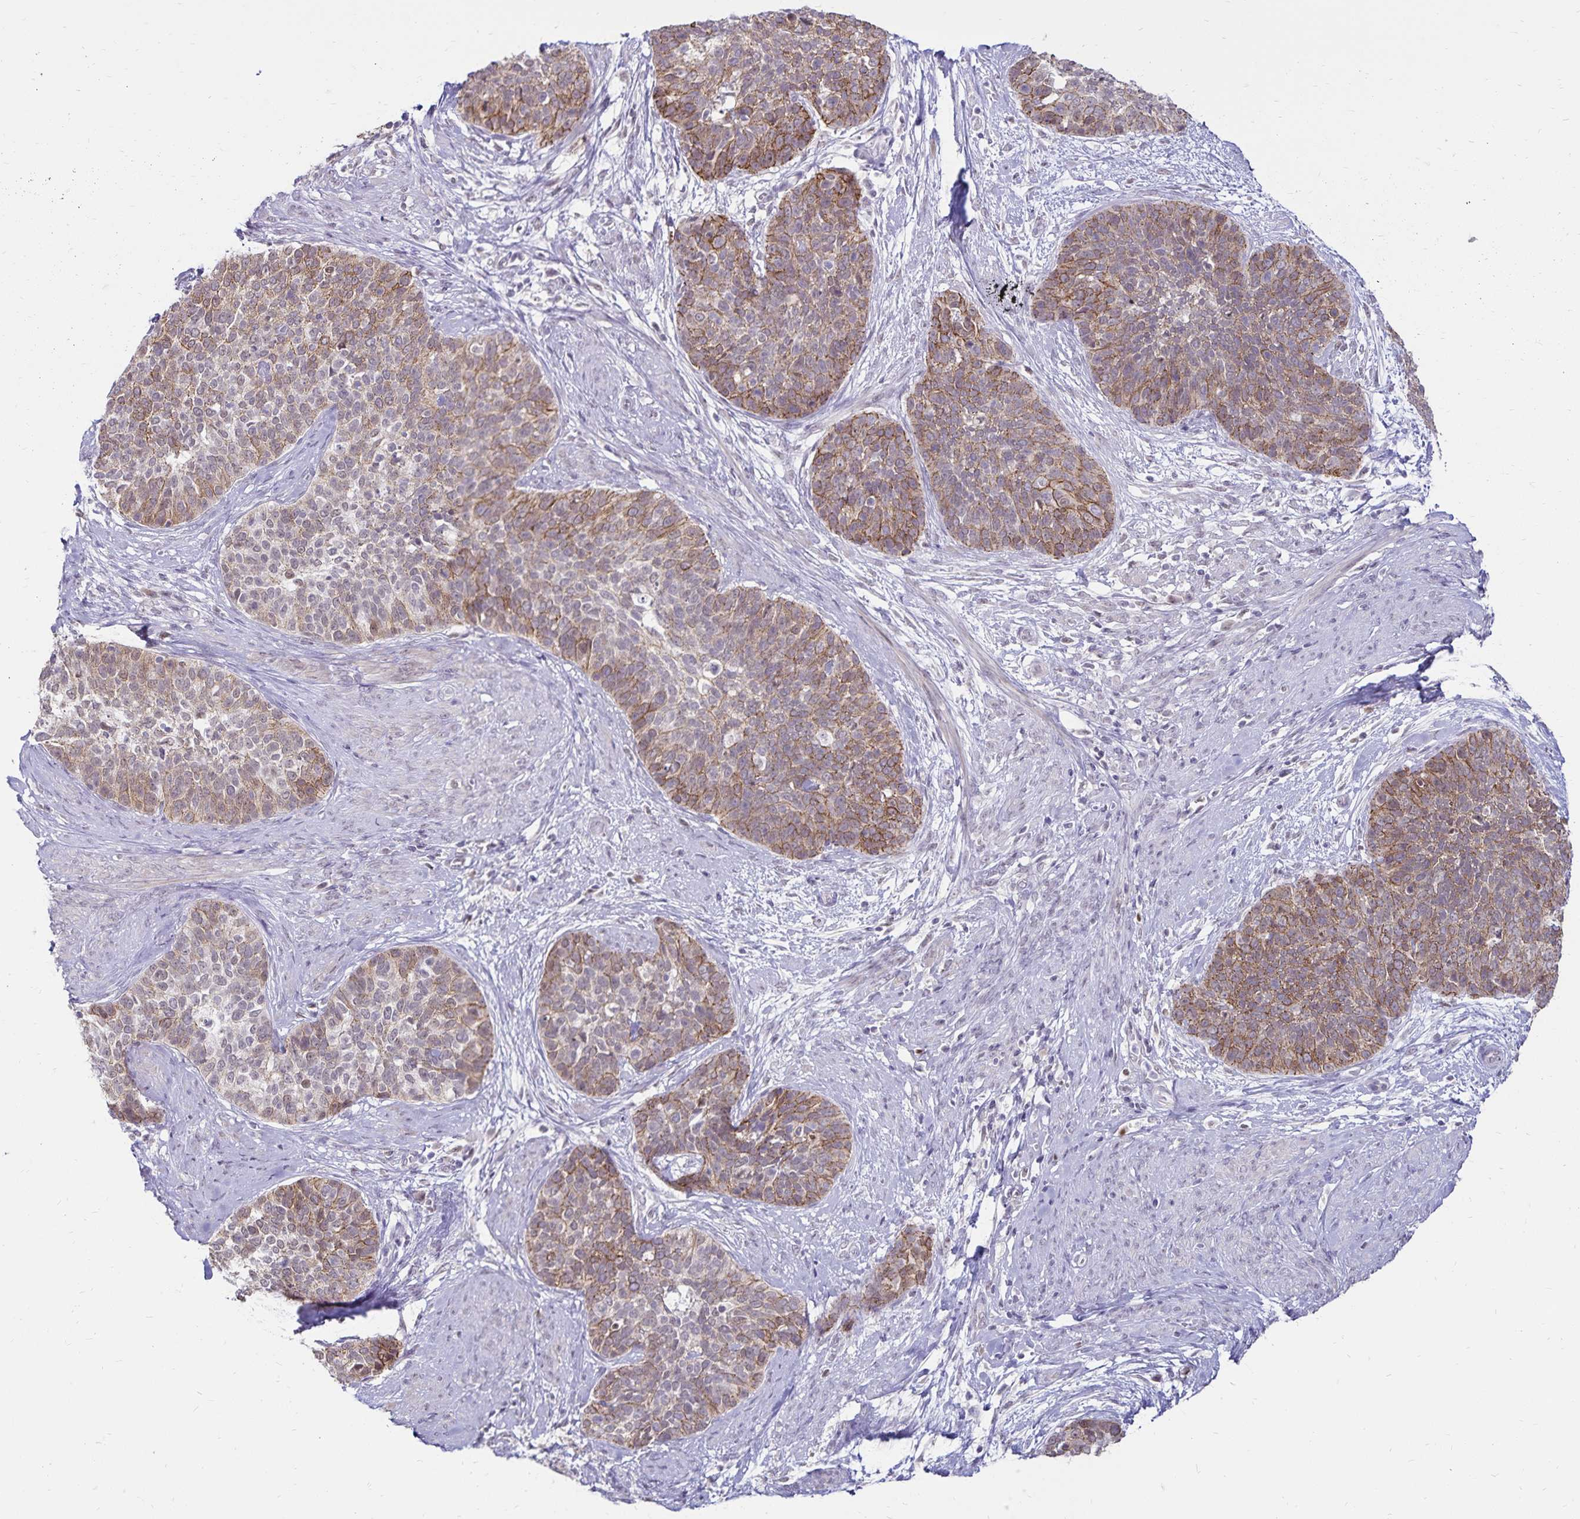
{"staining": {"intensity": "moderate", "quantity": ">75%", "location": "cytoplasmic/membranous,nuclear"}, "tissue": "cervical cancer", "cell_type": "Tumor cells", "image_type": "cancer", "snomed": [{"axis": "morphology", "description": "Squamous cell carcinoma, NOS"}, {"axis": "topography", "description": "Cervix"}], "caption": "This is a photomicrograph of immunohistochemistry staining of cervical squamous cell carcinoma, which shows moderate expression in the cytoplasmic/membranous and nuclear of tumor cells.", "gene": "POLB", "patient": {"sex": "female", "age": 69}}